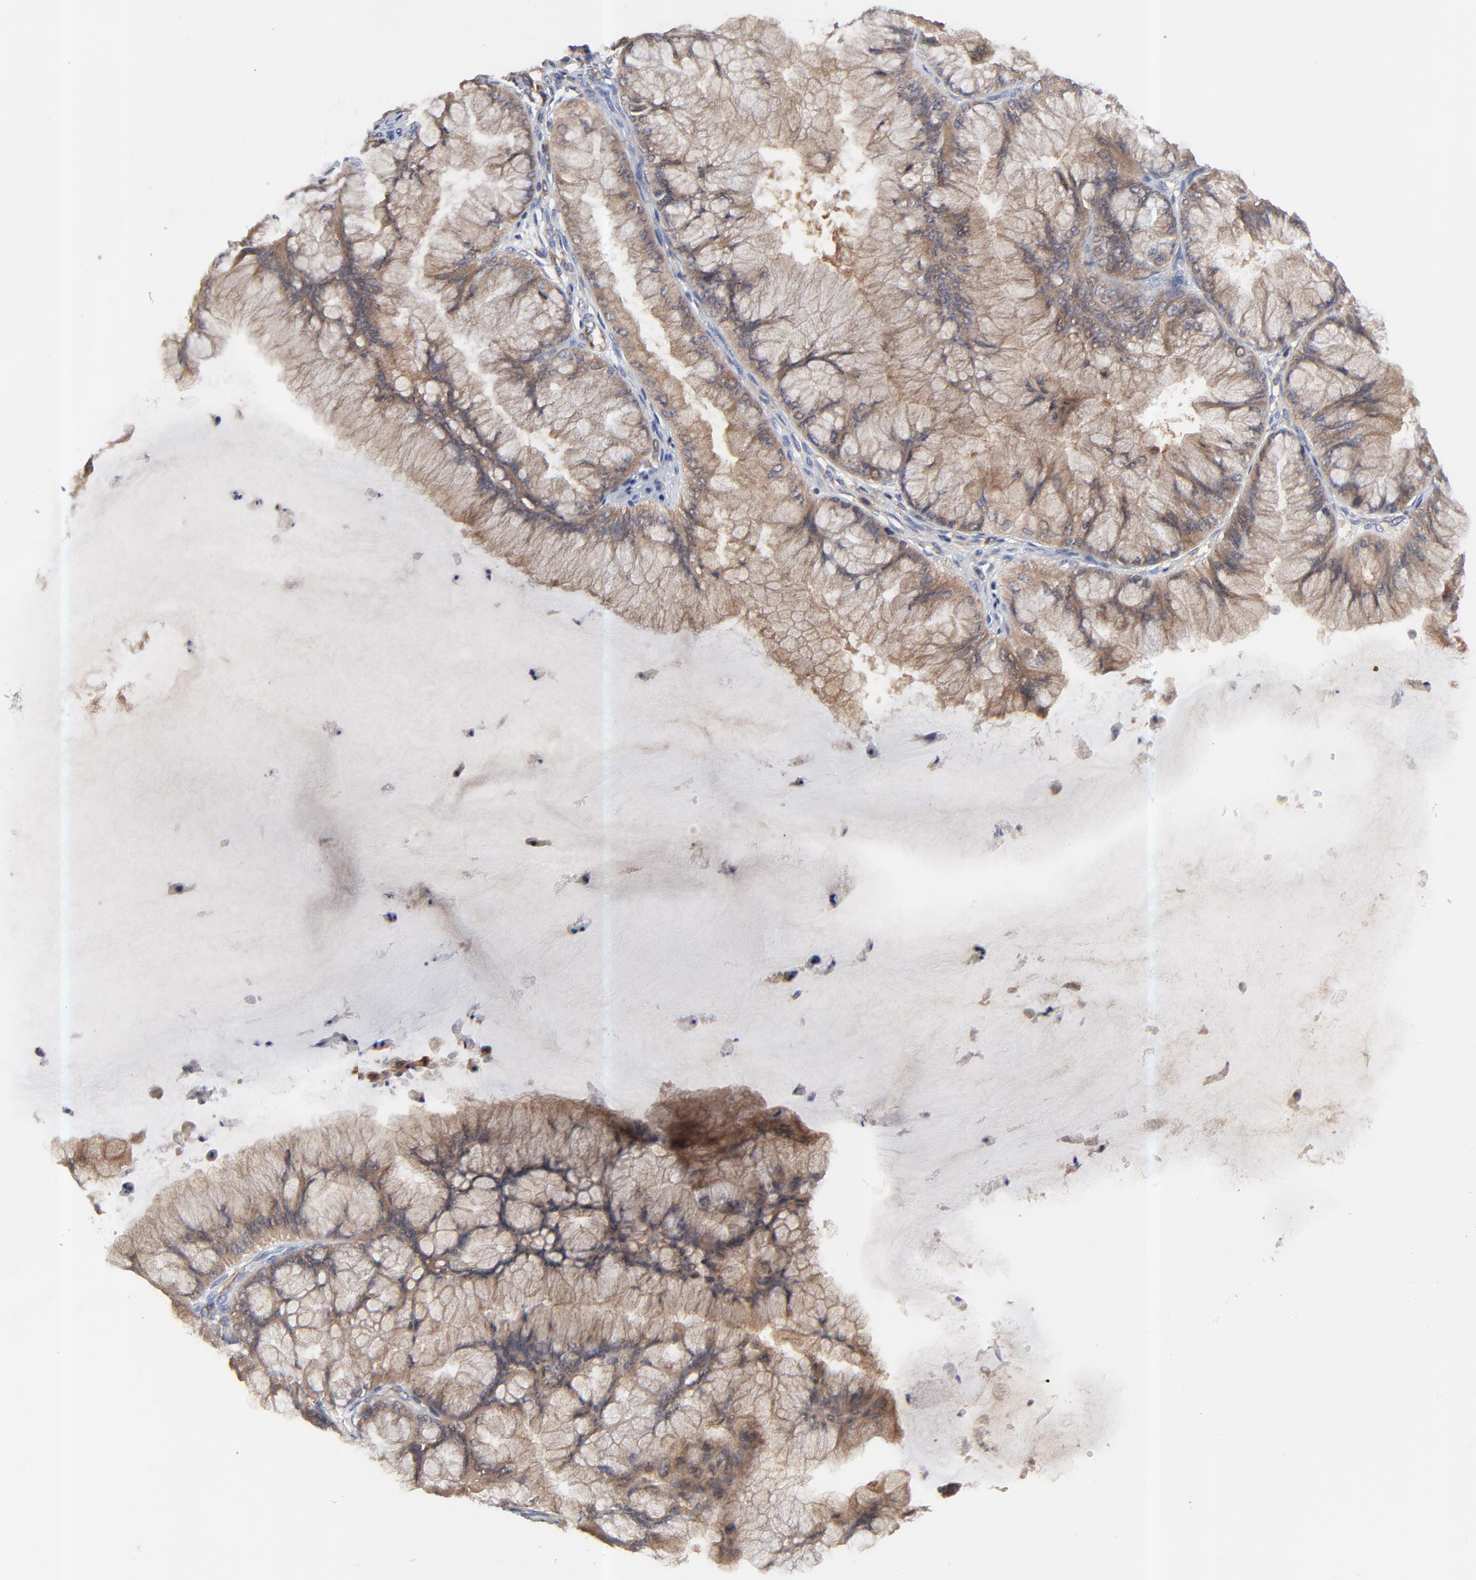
{"staining": {"intensity": "moderate", "quantity": ">75%", "location": "cytoplasmic/membranous"}, "tissue": "ovarian cancer", "cell_type": "Tumor cells", "image_type": "cancer", "snomed": [{"axis": "morphology", "description": "Cystadenocarcinoma, mucinous, NOS"}, {"axis": "topography", "description": "Ovary"}], "caption": "High-magnification brightfield microscopy of ovarian cancer (mucinous cystadenocarcinoma) stained with DAB (3,3'-diaminobenzidine) (brown) and counterstained with hematoxylin (blue). tumor cells exhibit moderate cytoplasmic/membranous expression is seen in about>75% of cells.", "gene": "RAB9A", "patient": {"sex": "female", "age": 63}}